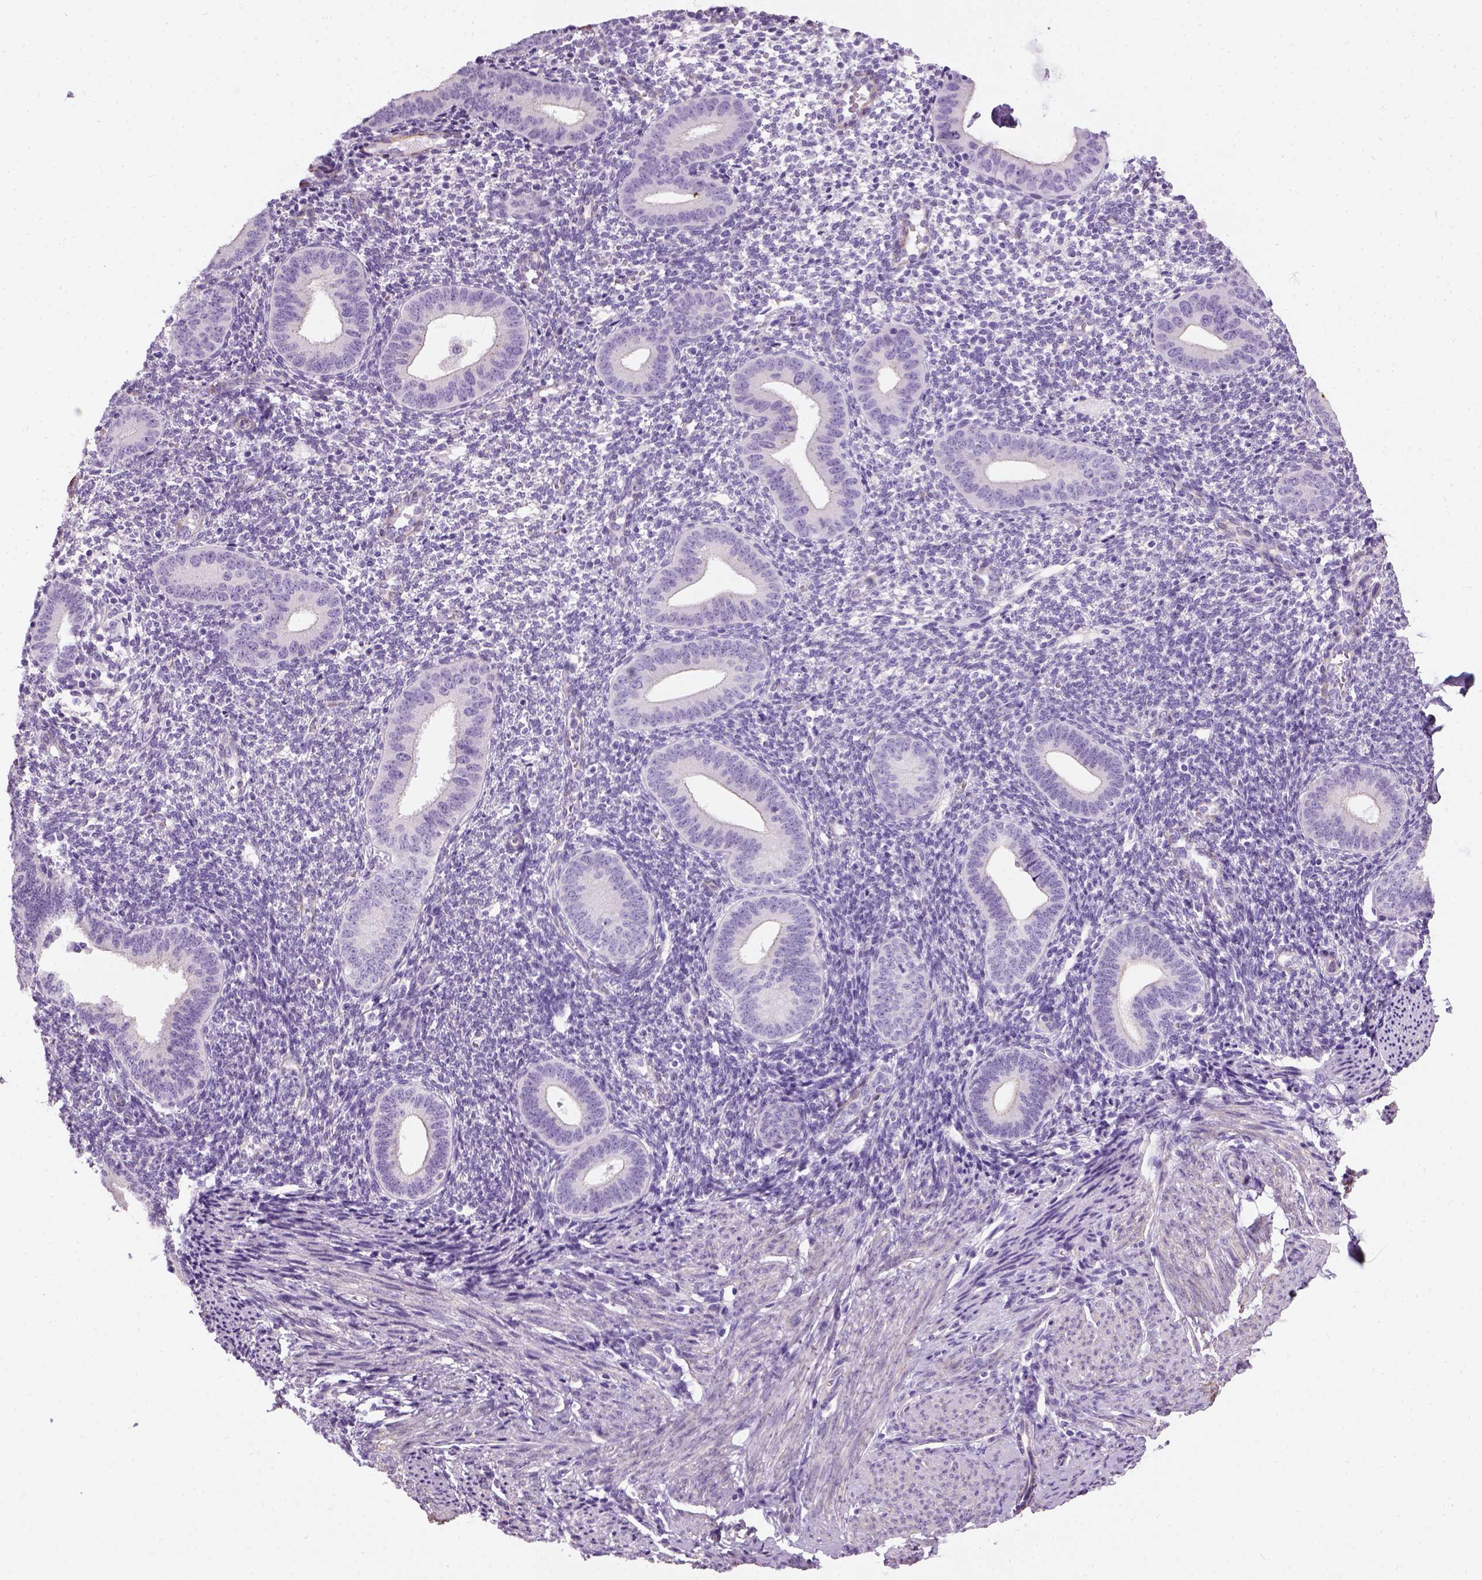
{"staining": {"intensity": "negative", "quantity": "none", "location": "none"}, "tissue": "endometrium", "cell_type": "Cells in endometrial stroma", "image_type": "normal", "snomed": [{"axis": "morphology", "description": "Normal tissue, NOS"}, {"axis": "topography", "description": "Endometrium"}], "caption": "This is an immunohistochemistry (IHC) photomicrograph of unremarkable endometrium. There is no staining in cells in endometrial stroma.", "gene": "FAM161A", "patient": {"sex": "female", "age": 40}}